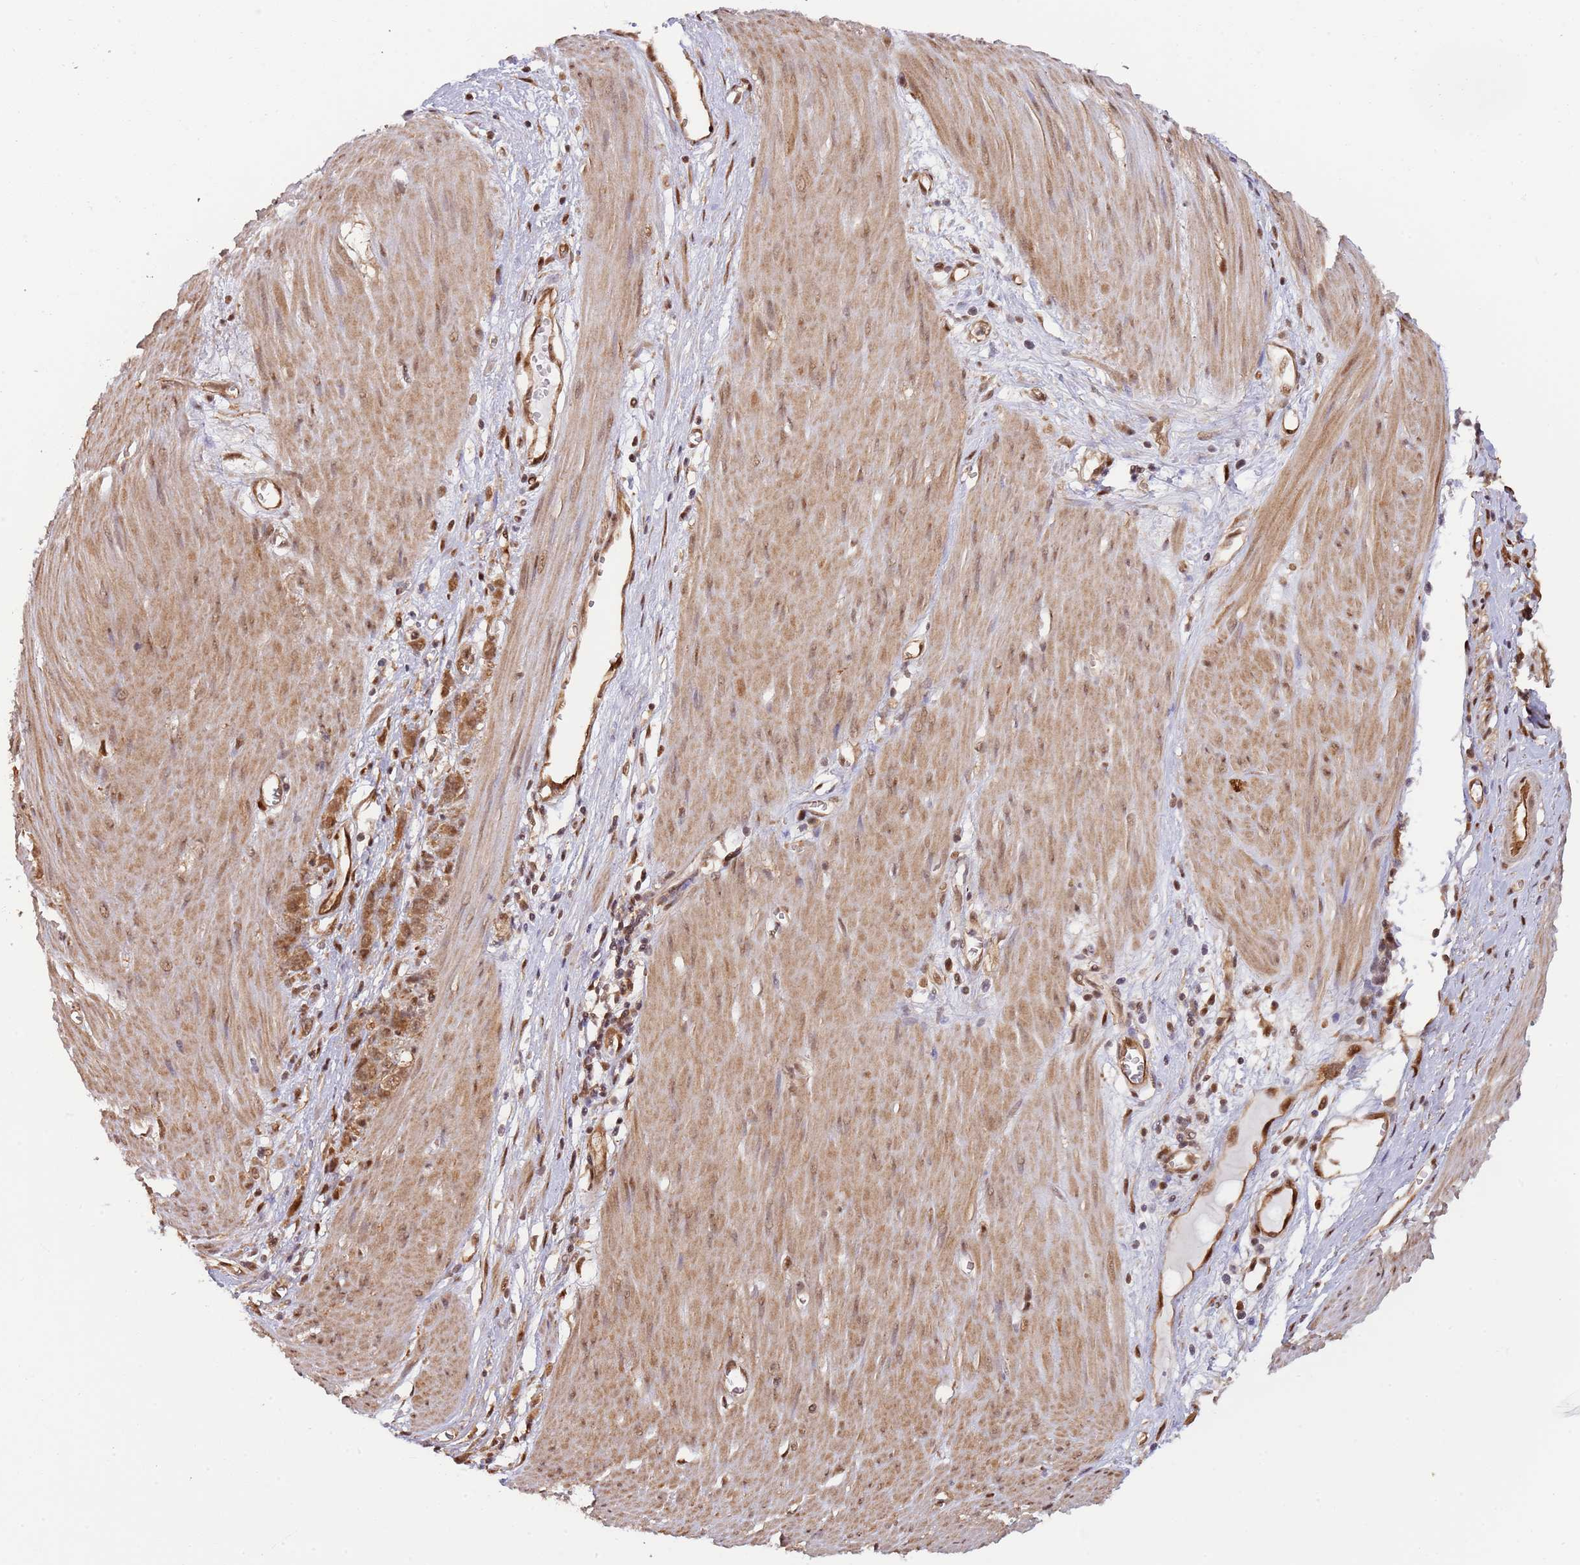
{"staining": {"intensity": "moderate", "quantity": ">75%", "location": "cytoplasmic/membranous,nuclear"}, "tissue": "stomach cancer", "cell_type": "Tumor cells", "image_type": "cancer", "snomed": [{"axis": "morphology", "description": "Adenocarcinoma, NOS"}, {"axis": "topography", "description": "Stomach"}], "caption": "Brown immunohistochemical staining in stomach adenocarcinoma displays moderate cytoplasmic/membranous and nuclear expression in about >75% of tumor cells. Nuclei are stained in blue.", "gene": "PLSCR5", "patient": {"sex": "female", "age": 76}}